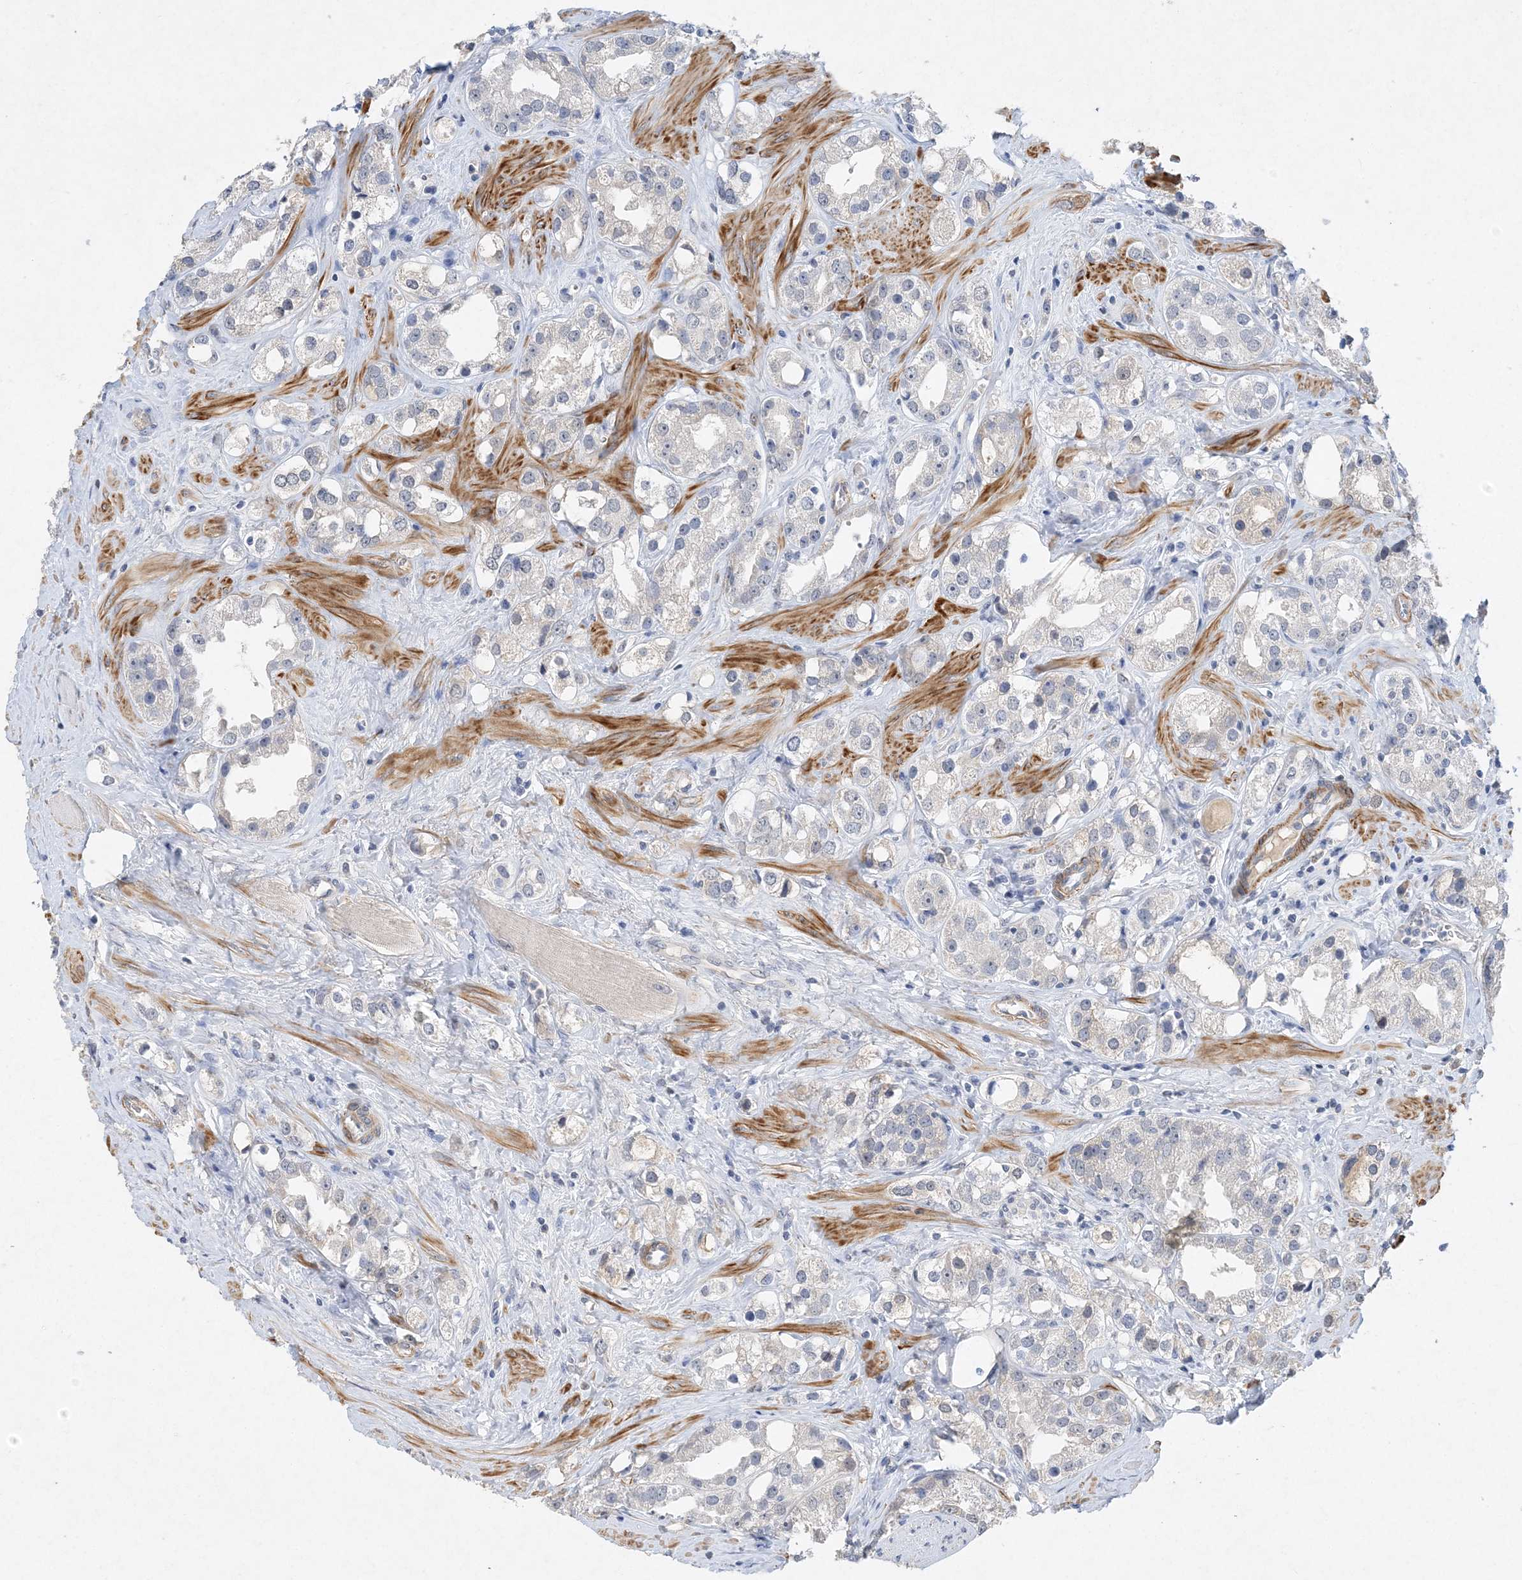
{"staining": {"intensity": "negative", "quantity": "none", "location": "none"}, "tissue": "prostate cancer", "cell_type": "Tumor cells", "image_type": "cancer", "snomed": [{"axis": "morphology", "description": "Adenocarcinoma, NOS"}, {"axis": "topography", "description": "Prostate"}], "caption": "Tumor cells are negative for brown protein staining in prostate cancer. Nuclei are stained in blue.", "gene": "C11orf58", "patient": {"sex": "male", "age": 79}}